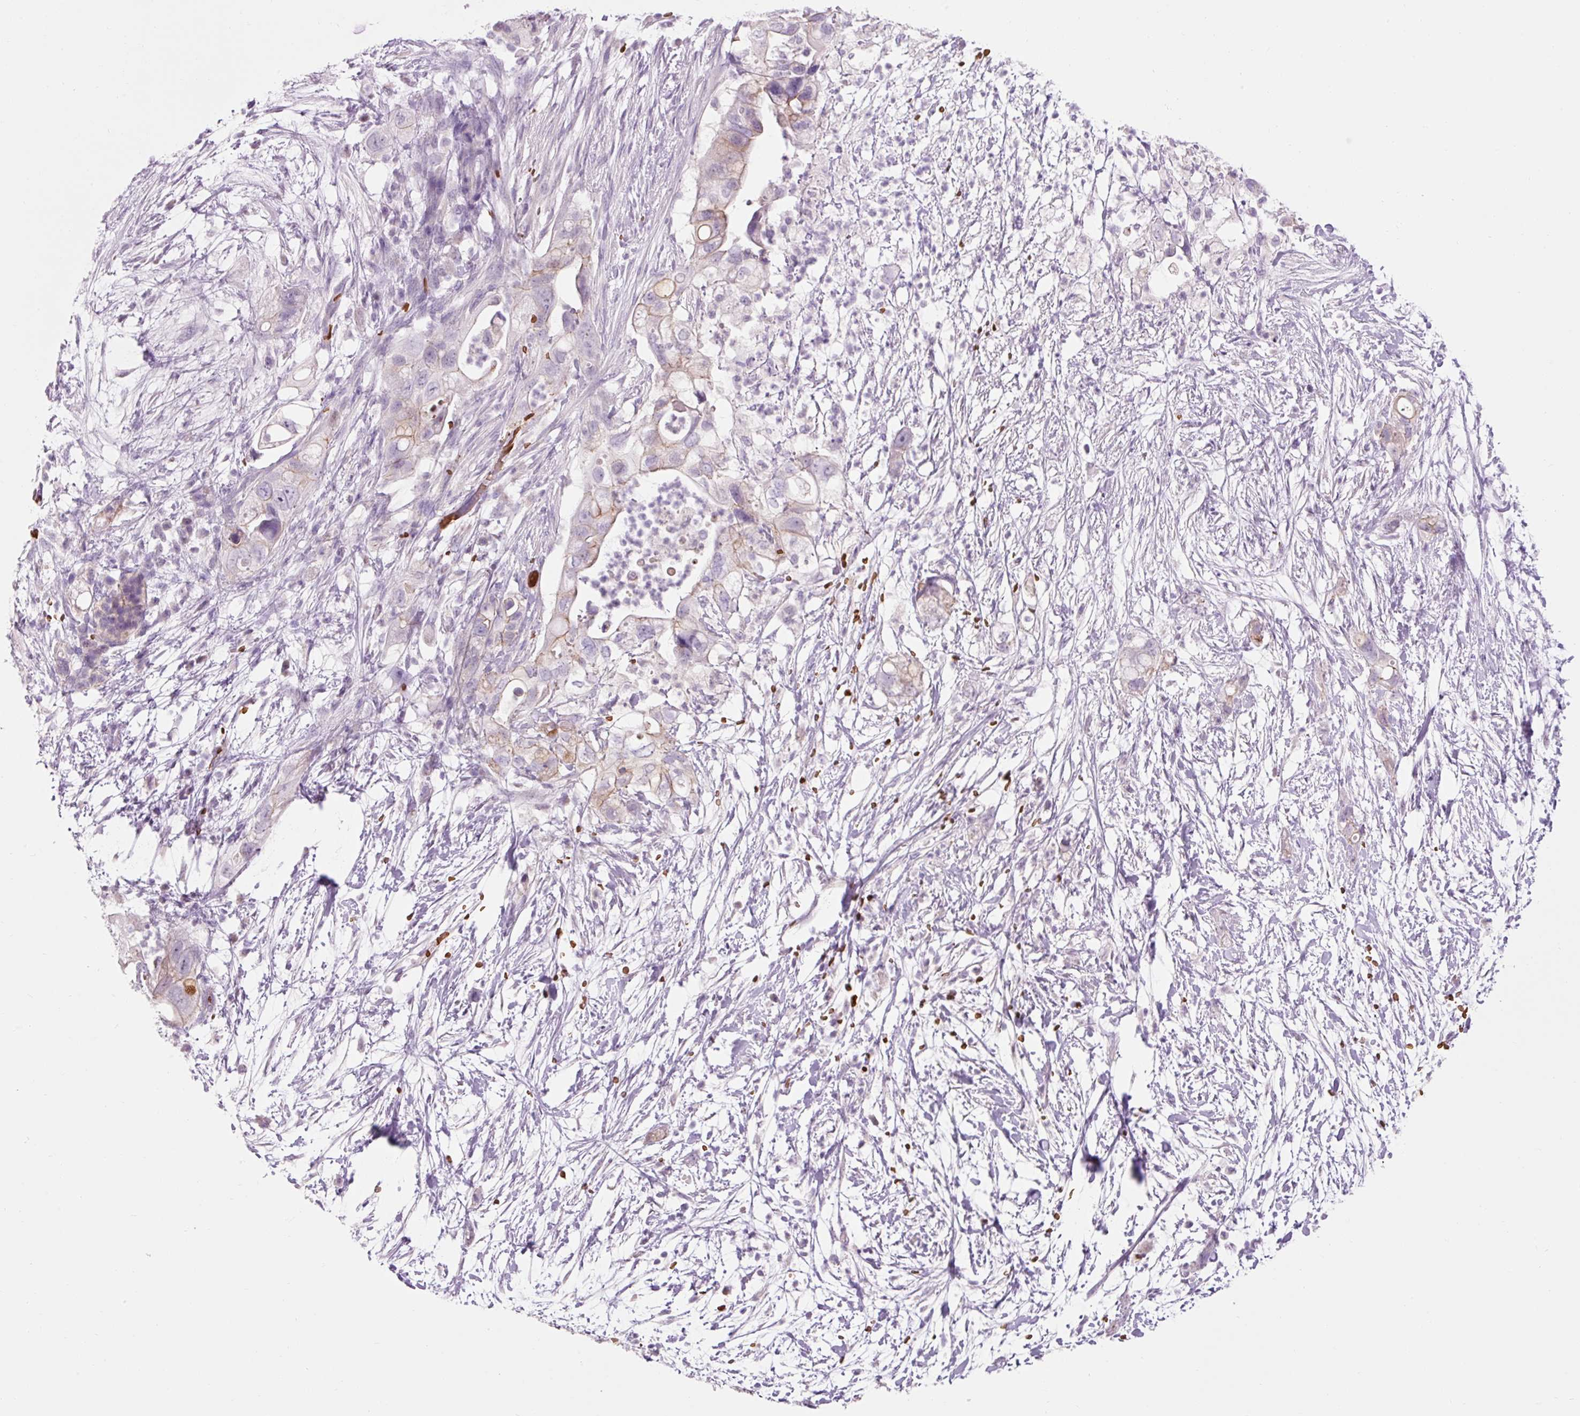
{"staining": {"intensity": "weak", "quantity": "<25%", "location": "cytoplasmic/membranous"}, "tissue": "pancreatic cancer", "cell_type": "Tumor cells", "image_type": "cancer", "snomed": [{"axis": "morphology", "description": "Adenocarcinoma, NOS"}, {"axis": "topography", "description": "Pancreas"}], "caption": "An immunohistochemistry (IHC) photomicrograph of pancreatic cancer is shown. There is no staining in tumor cells of pancreatic cancer.", "gene": "DHRS11", "patient": {"sex": "female", "age": 72}}